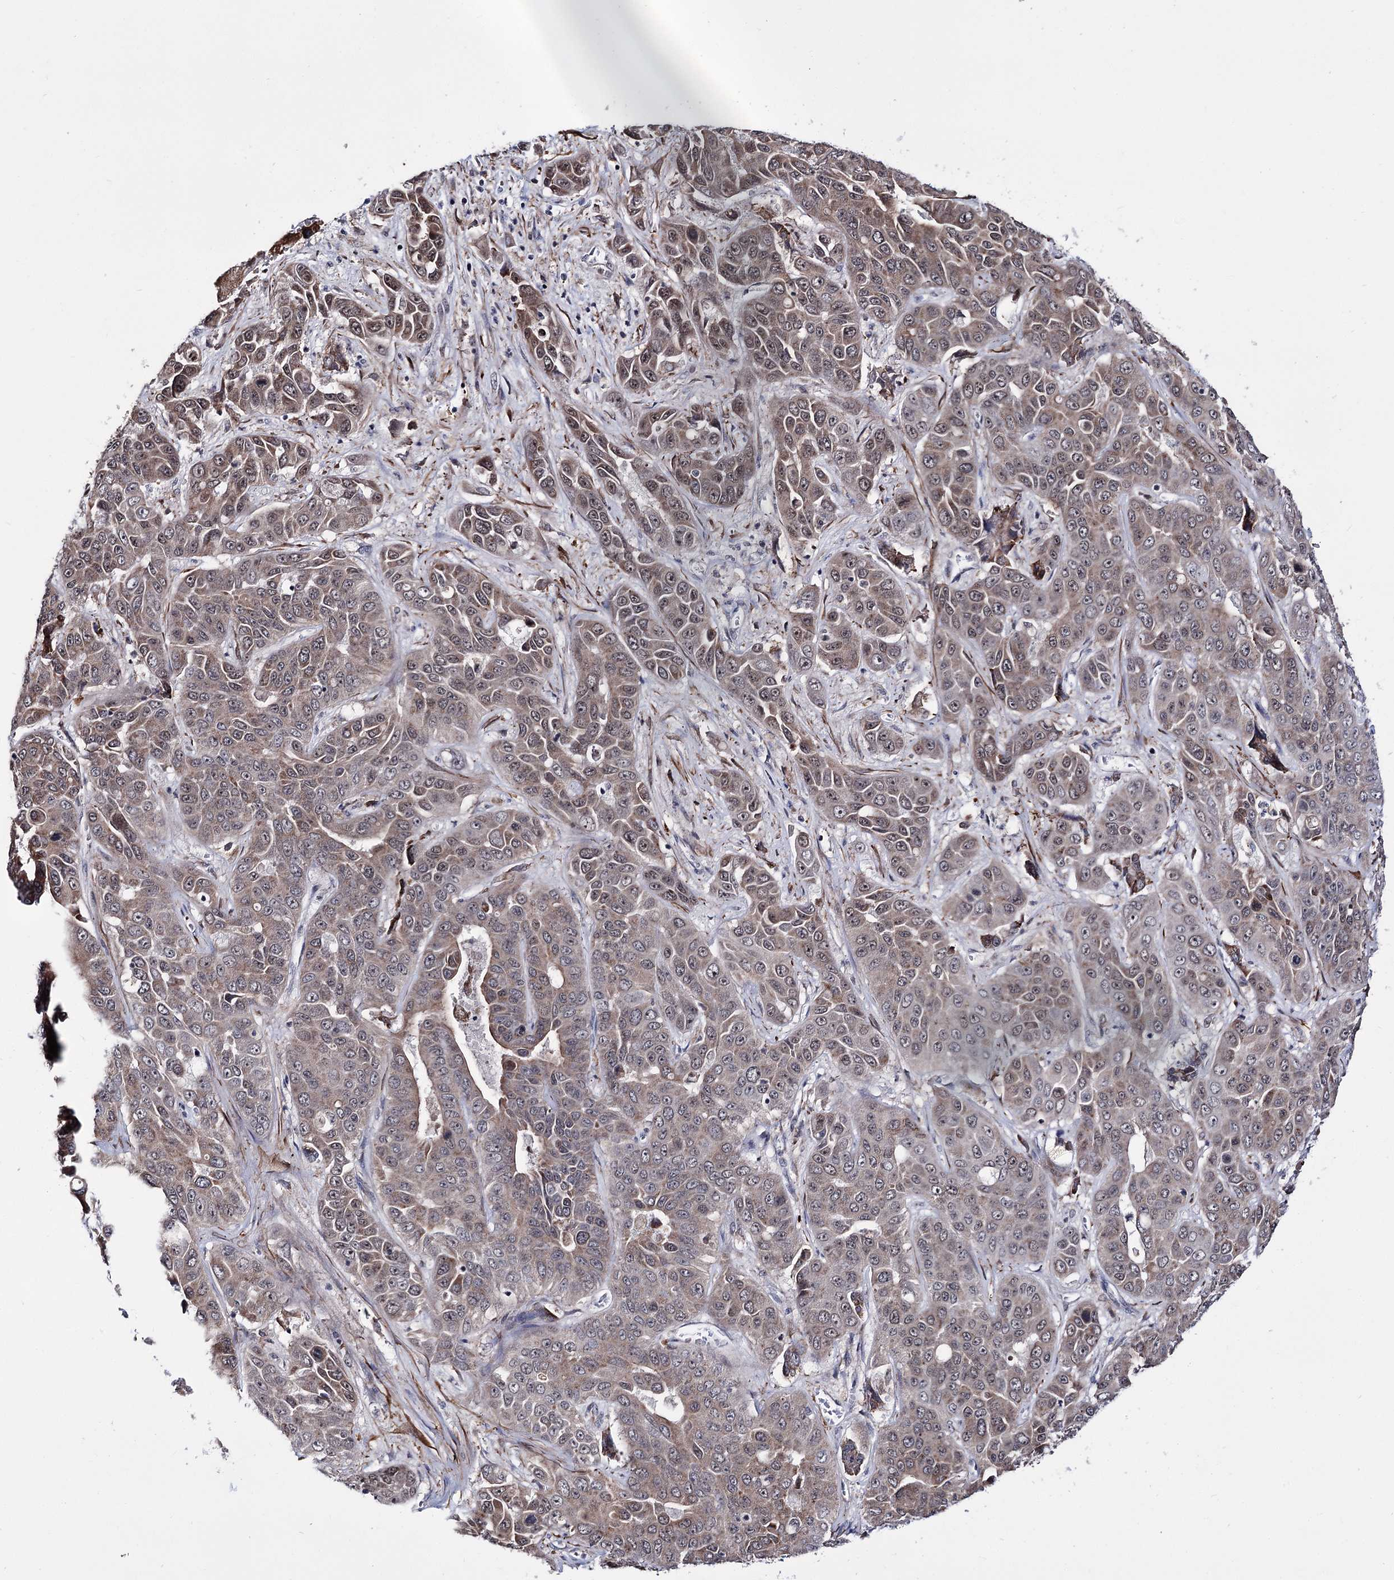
{"staining": {"intensity": "weak", "quantity": ">75%", "location": "cytoplasmic/membranous,nuclear"}, "tissue": "liver cancer", "cell_type": "Tumor cells", "image_type": "cancer", "snomed": [{"axis": "morphology", "description": "Cholangiocarcinoma"}, {"axis": "topography", "description": "Liver"}], "caption": "Human cholangiocarcinoma (liver) stained with a protein marker reveals weak staining in tumor cells.", "gene": "PPRC1", "patient": {"sex": "female", "age": 52}}